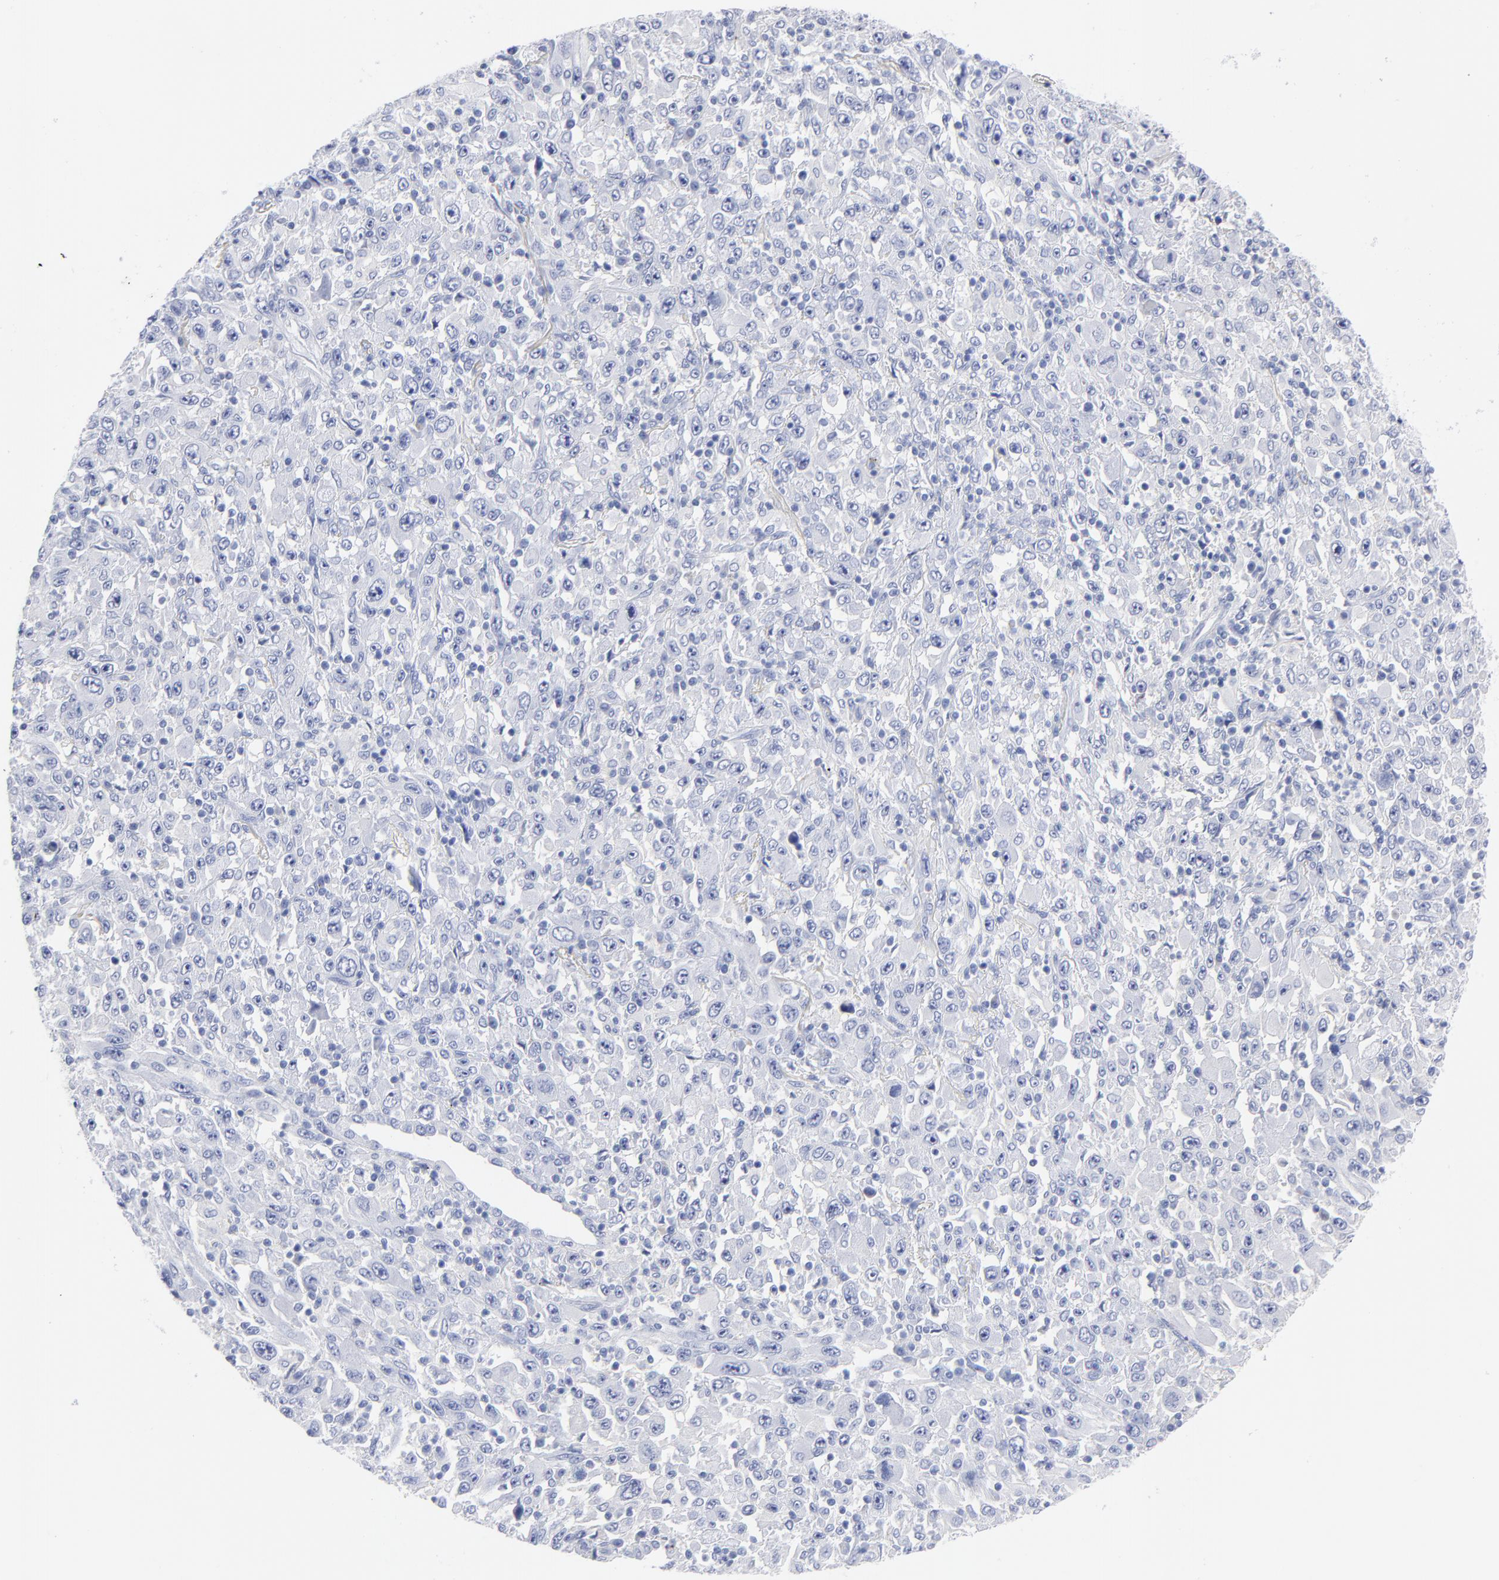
{"staining": {"intensity": "negative", "quantity": "none", "location": "none"}, "tissue": "melanoma", "cell_type": "Tumor cells", "image_type": "cancer", "snomed": [{"axis": "morphology", "description": "Malignant melanoma, Metastatic site"}, {"axis": "topography", "description": "Skin"}], "caption": "This is a micrograph of immunohistochemistry (IHC) staining of malignant melanoma (metastatic site), which shows no expression in tumor cells.", "gene": "ACY1", "patient": {"sex": "female", "age": 56}}